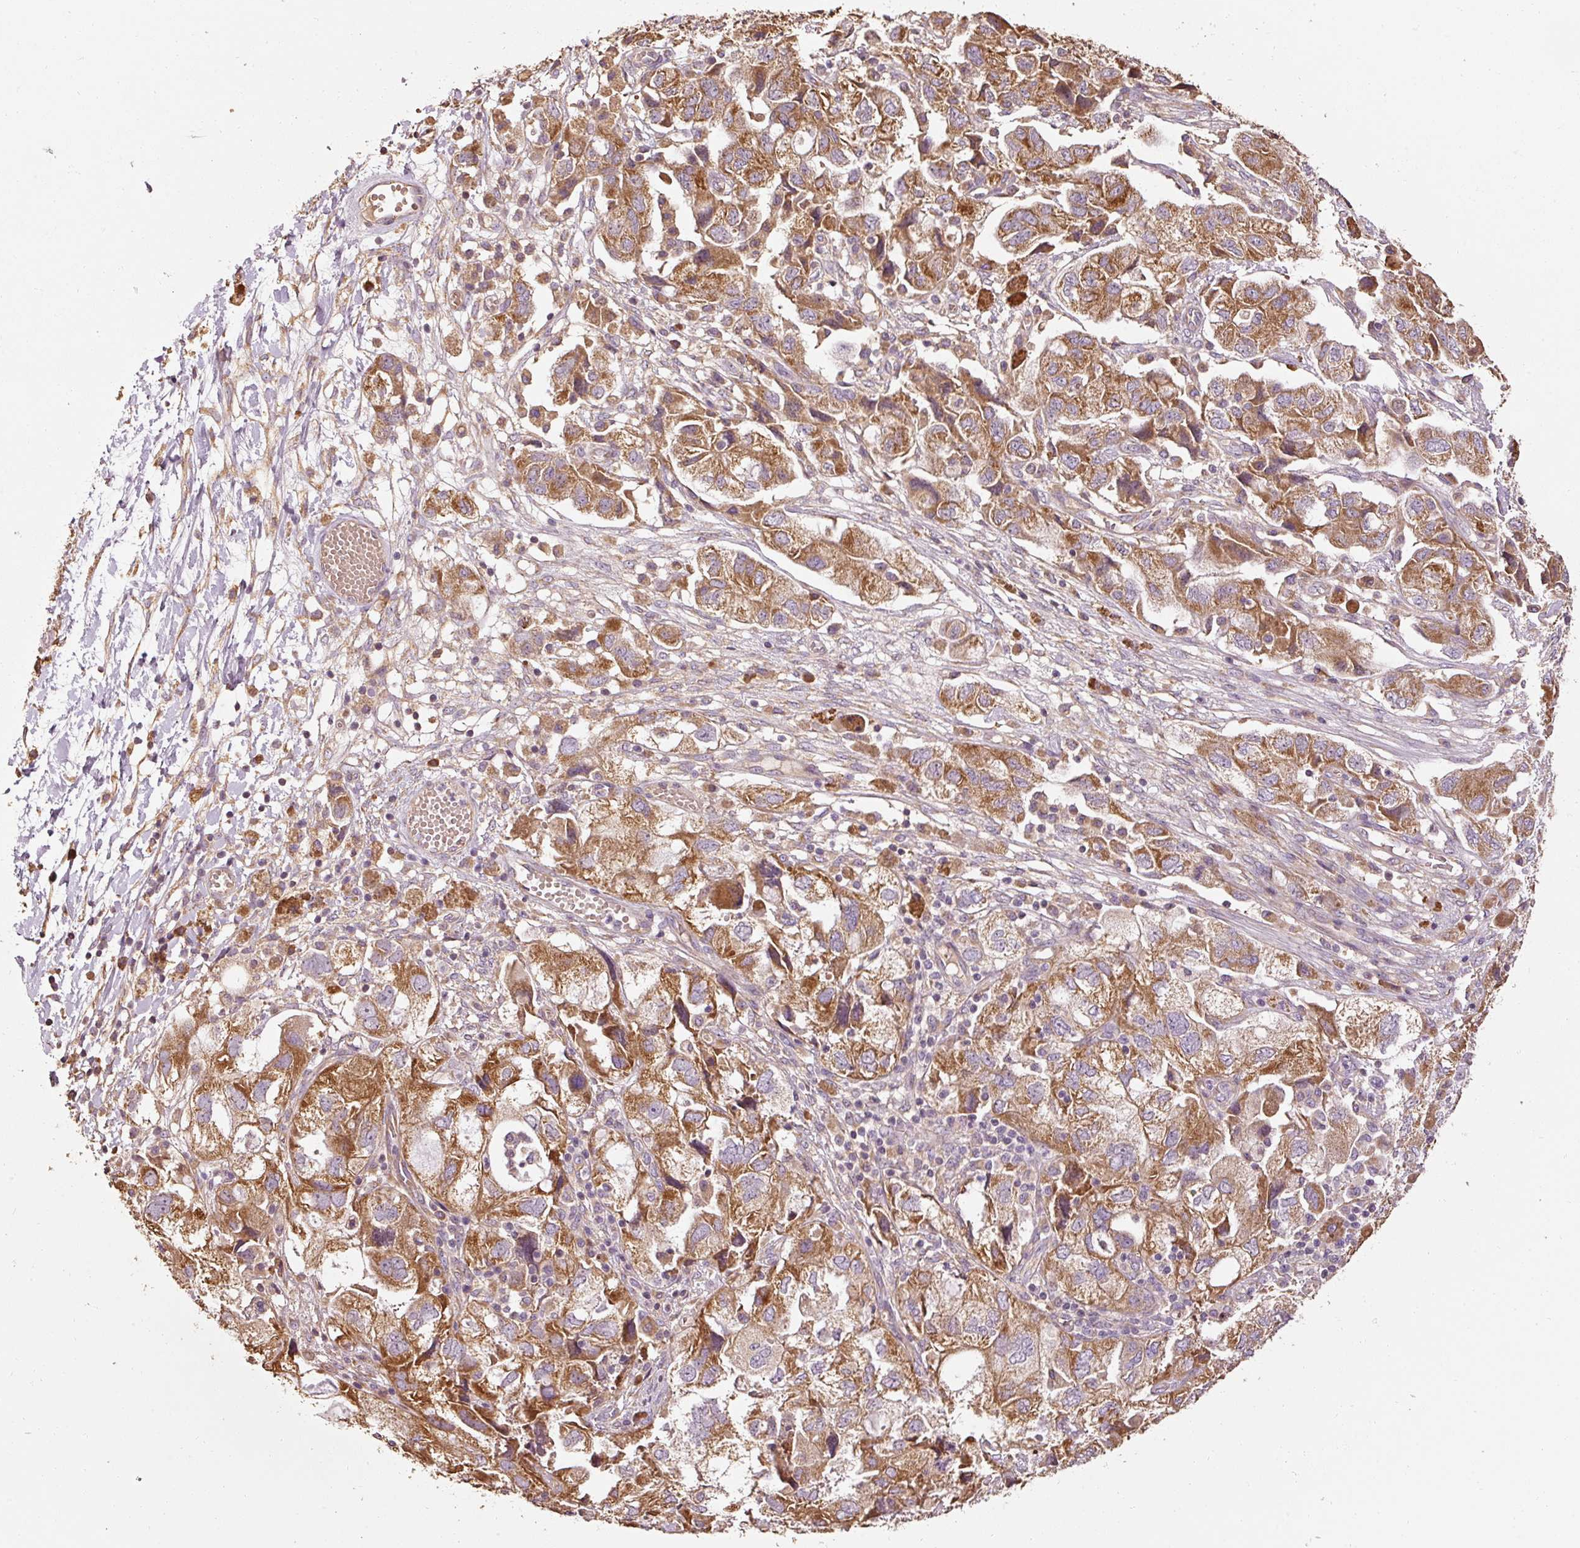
{"staining": {"intensity": "moderate", "quantity": ">75%", "location": "cytoplasmic/membranous"}, "tissue": "ovarian cancer", "cell_type": "Tumor cells", "image_type": "cancer", "snomed": [{"axis": "morphology", "description": "Carcinoma, NOS"}, {"axis": "morphology", "description": "Cystadenocarcinoma, serous, NOS"}, {"axis": "topography", "description": "Ovary"}], "caption": "IHC (DAB (3,3'-diaminobenzidine)) staining of human ovarian carcinoma displays moderate cytoplasmic/membranous protein positivity in approximately >75% of tumor cells. The staining was performed using DAB to visualize the protein expression in brown, while the nuclei were stained in blue with hematoxylin (Magnification: 20x).", "gene": "EFHC1", "patient": {"sex": "female", "age": 69}}